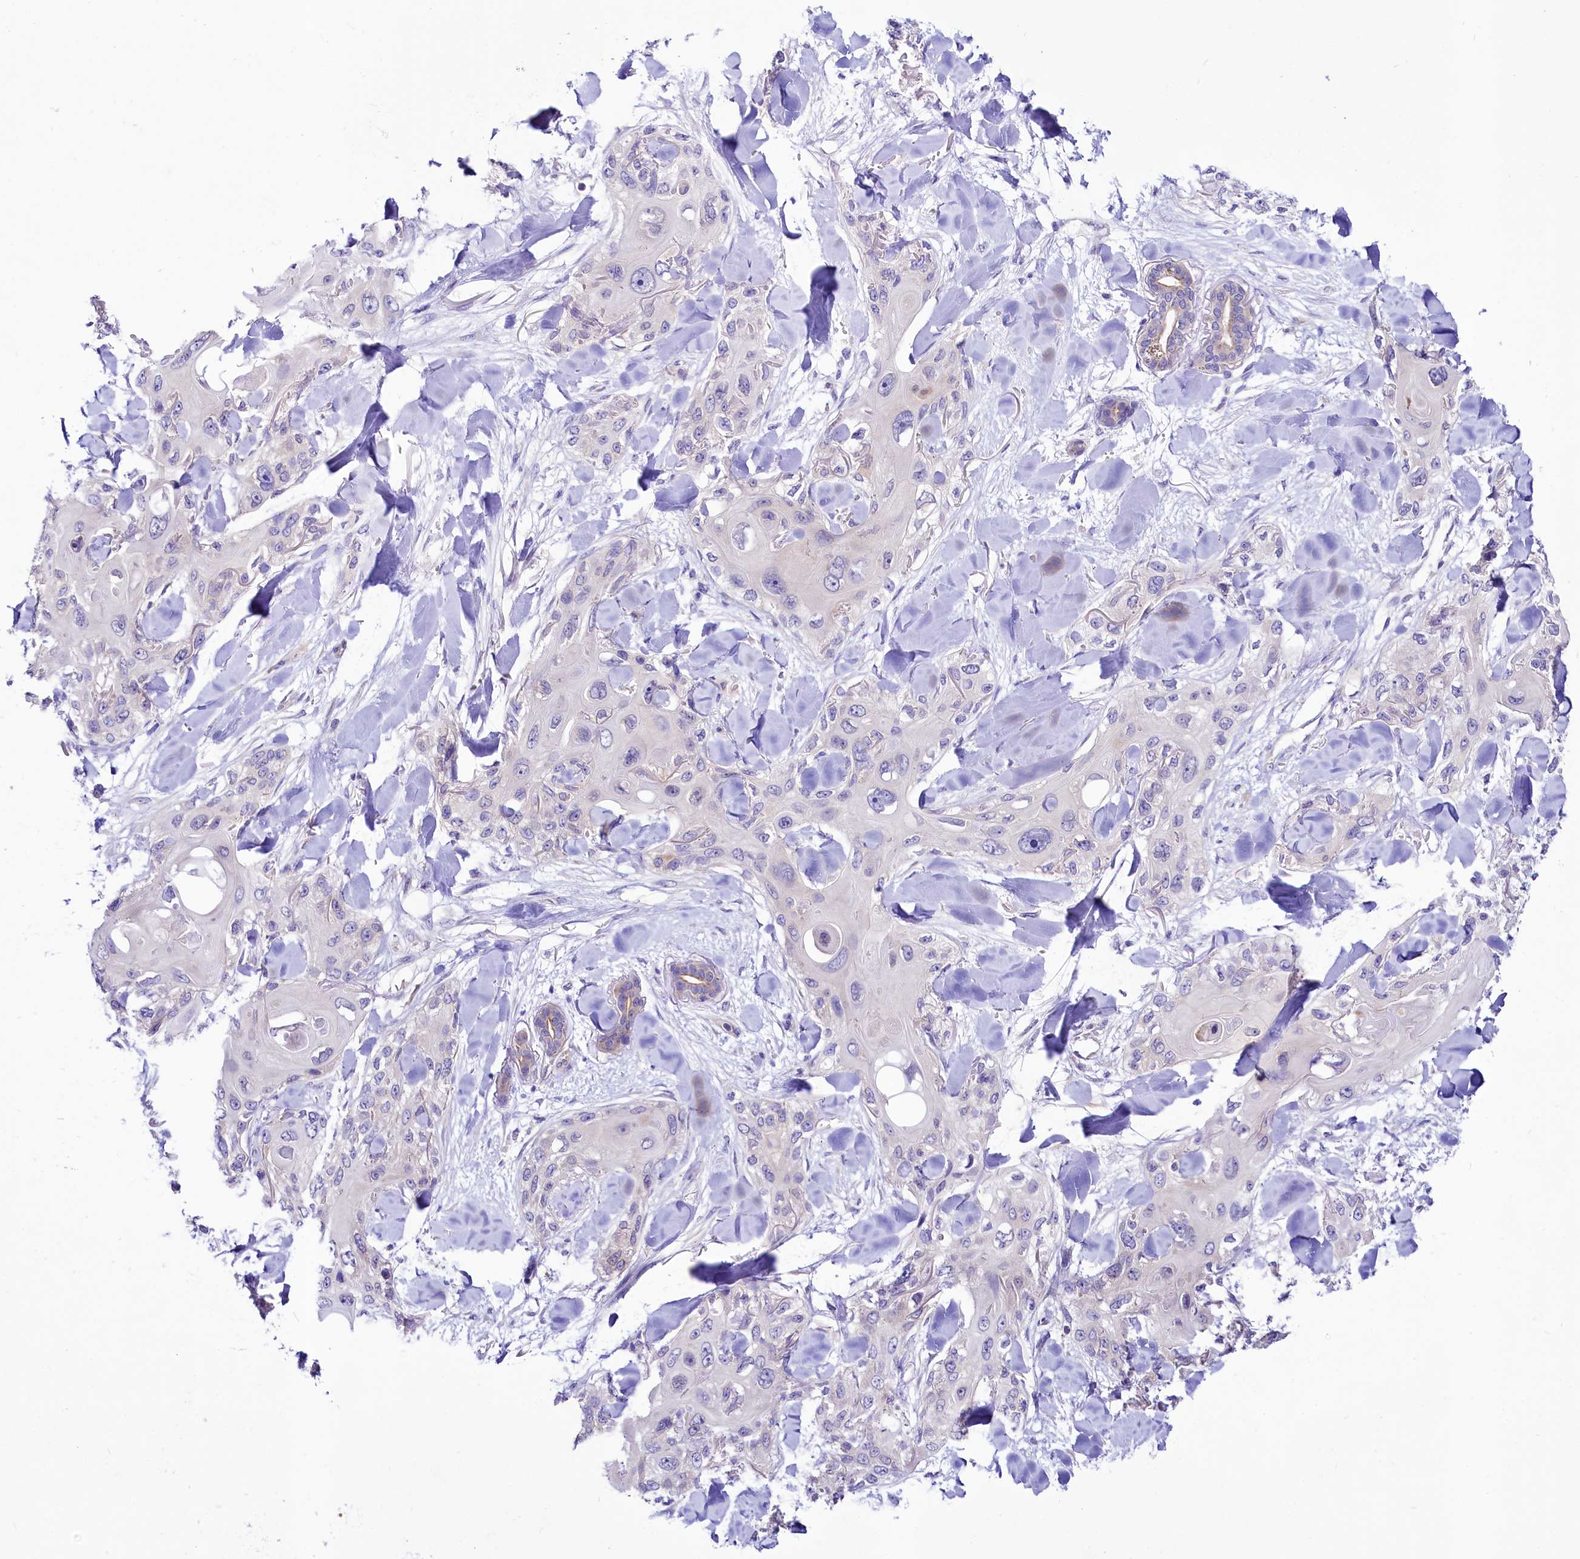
{"staining": {"intensity": "negative", "quantity": "none", "location": "none"}, "tissue": "skin cancer", "cell_type": "Tumor cells", "image_type": "cancer", "snomed": [{"axis": "morphology", "description": "Normal tissue, NOS"}, {"axis": "morphology", "description": "Squamous cell carcinoma, NOS"}, {"axis": "topography", "description": "Skin"}], "caption": "IHC micrograph of skin cancer (squamous cell carcinoma) stained for a protein (brown), which displays no staining in tumor cells. The staining is performed using DAB brown chromogen with nuclei counter-stained in using hematoxylin.", "gene": "ABHD5", "patient": {"sex": "male", "age": 72}}